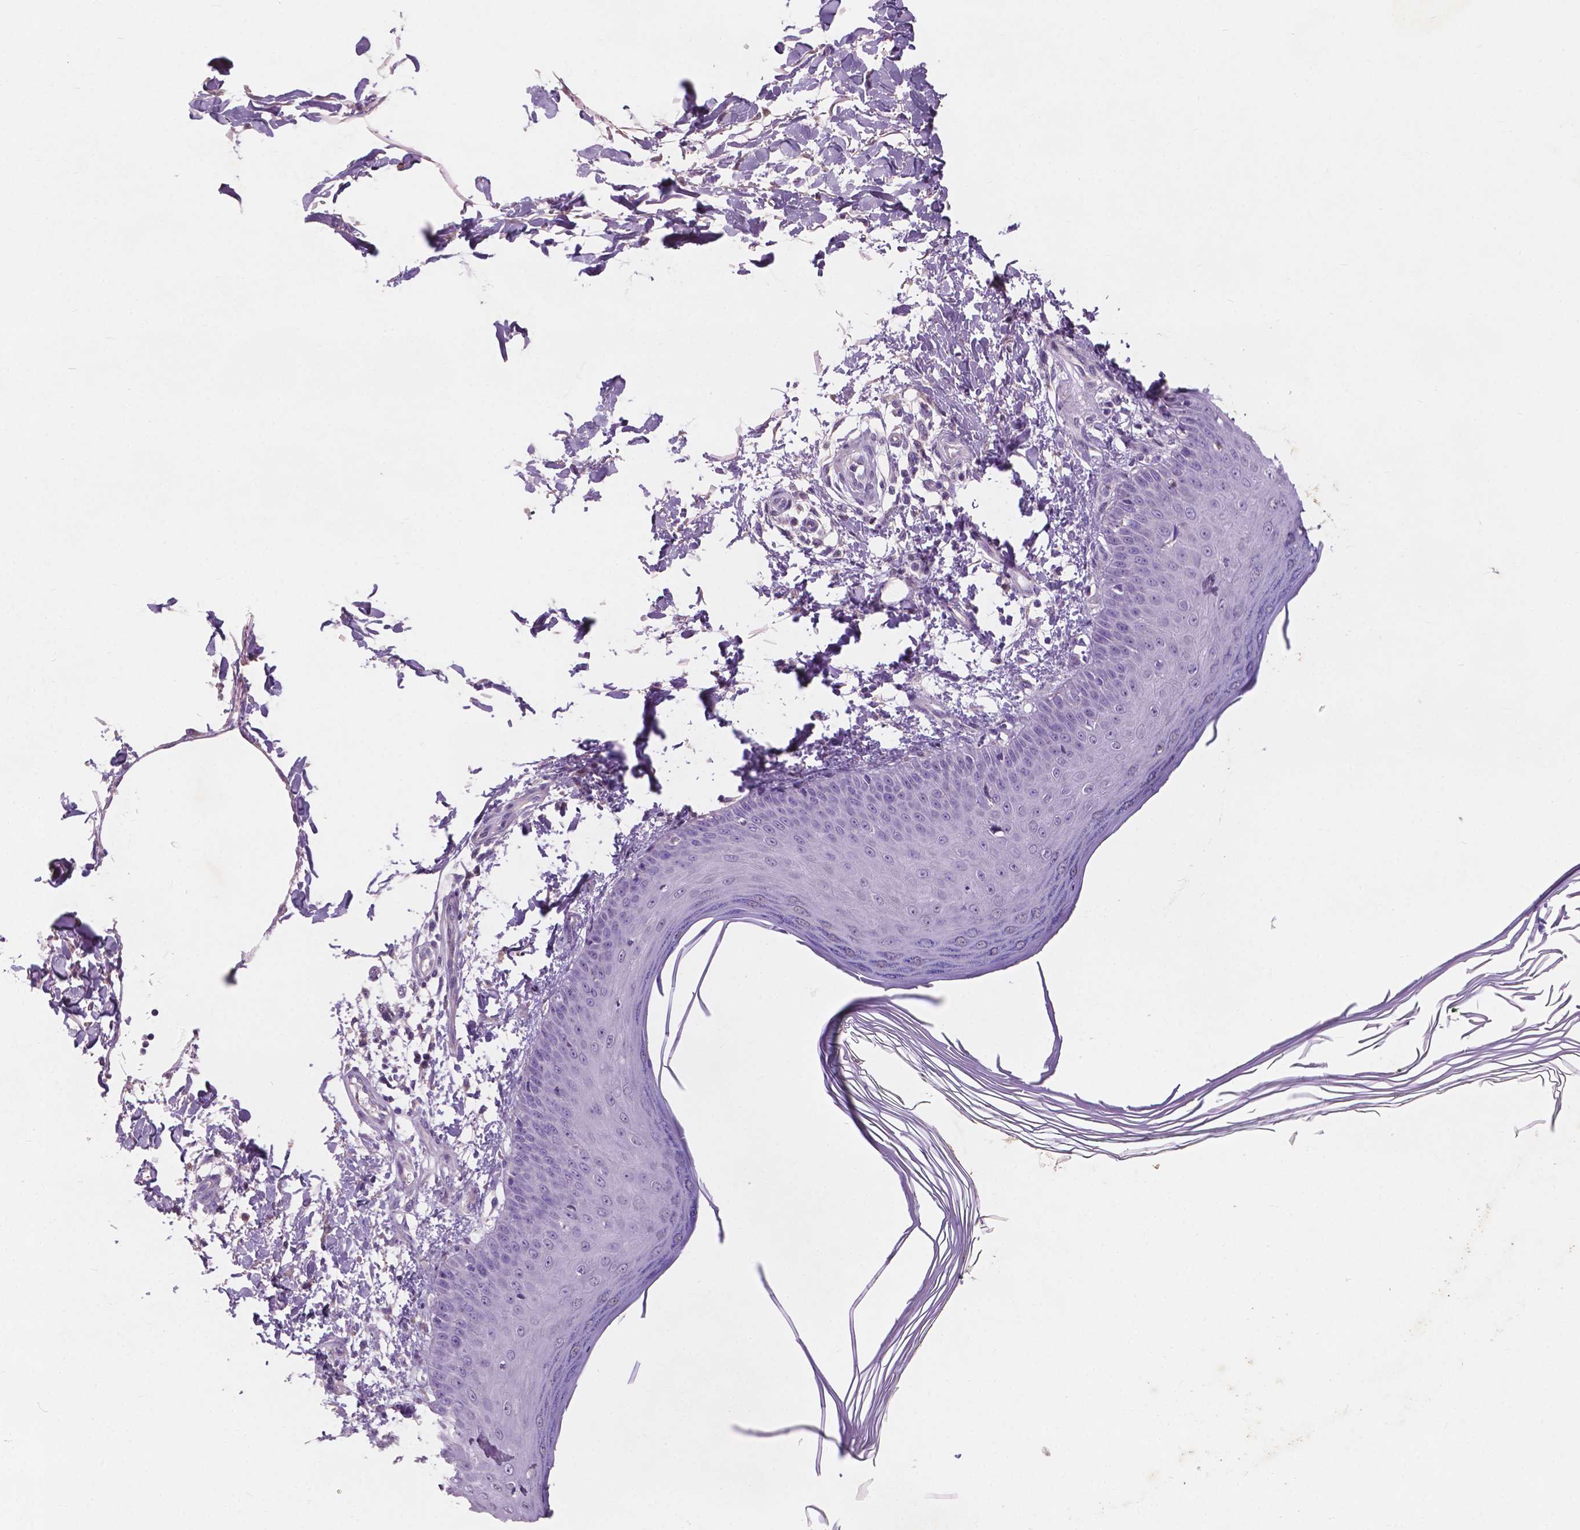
{"staining": {"intensity": "negative", "quantity": "none", "location": "none"}, "tissue": "skin", "cell_type": "Fibroblasts", "image_type": "normal", "snomed": [{"axis": "morphology", "description": "Normal tissue, NOS"}, {"axis": "topography", "description": "Skin"}], "caption": "This histopathology image is of unremarkable skin stained with immunohistochemistry (IHC) to label a protein in brown with the nuclei are counter-stained blue. There is no positivity in fibroblasts.", "gene": "IREB2", "patient": {"sex": "female", "age": 62}}